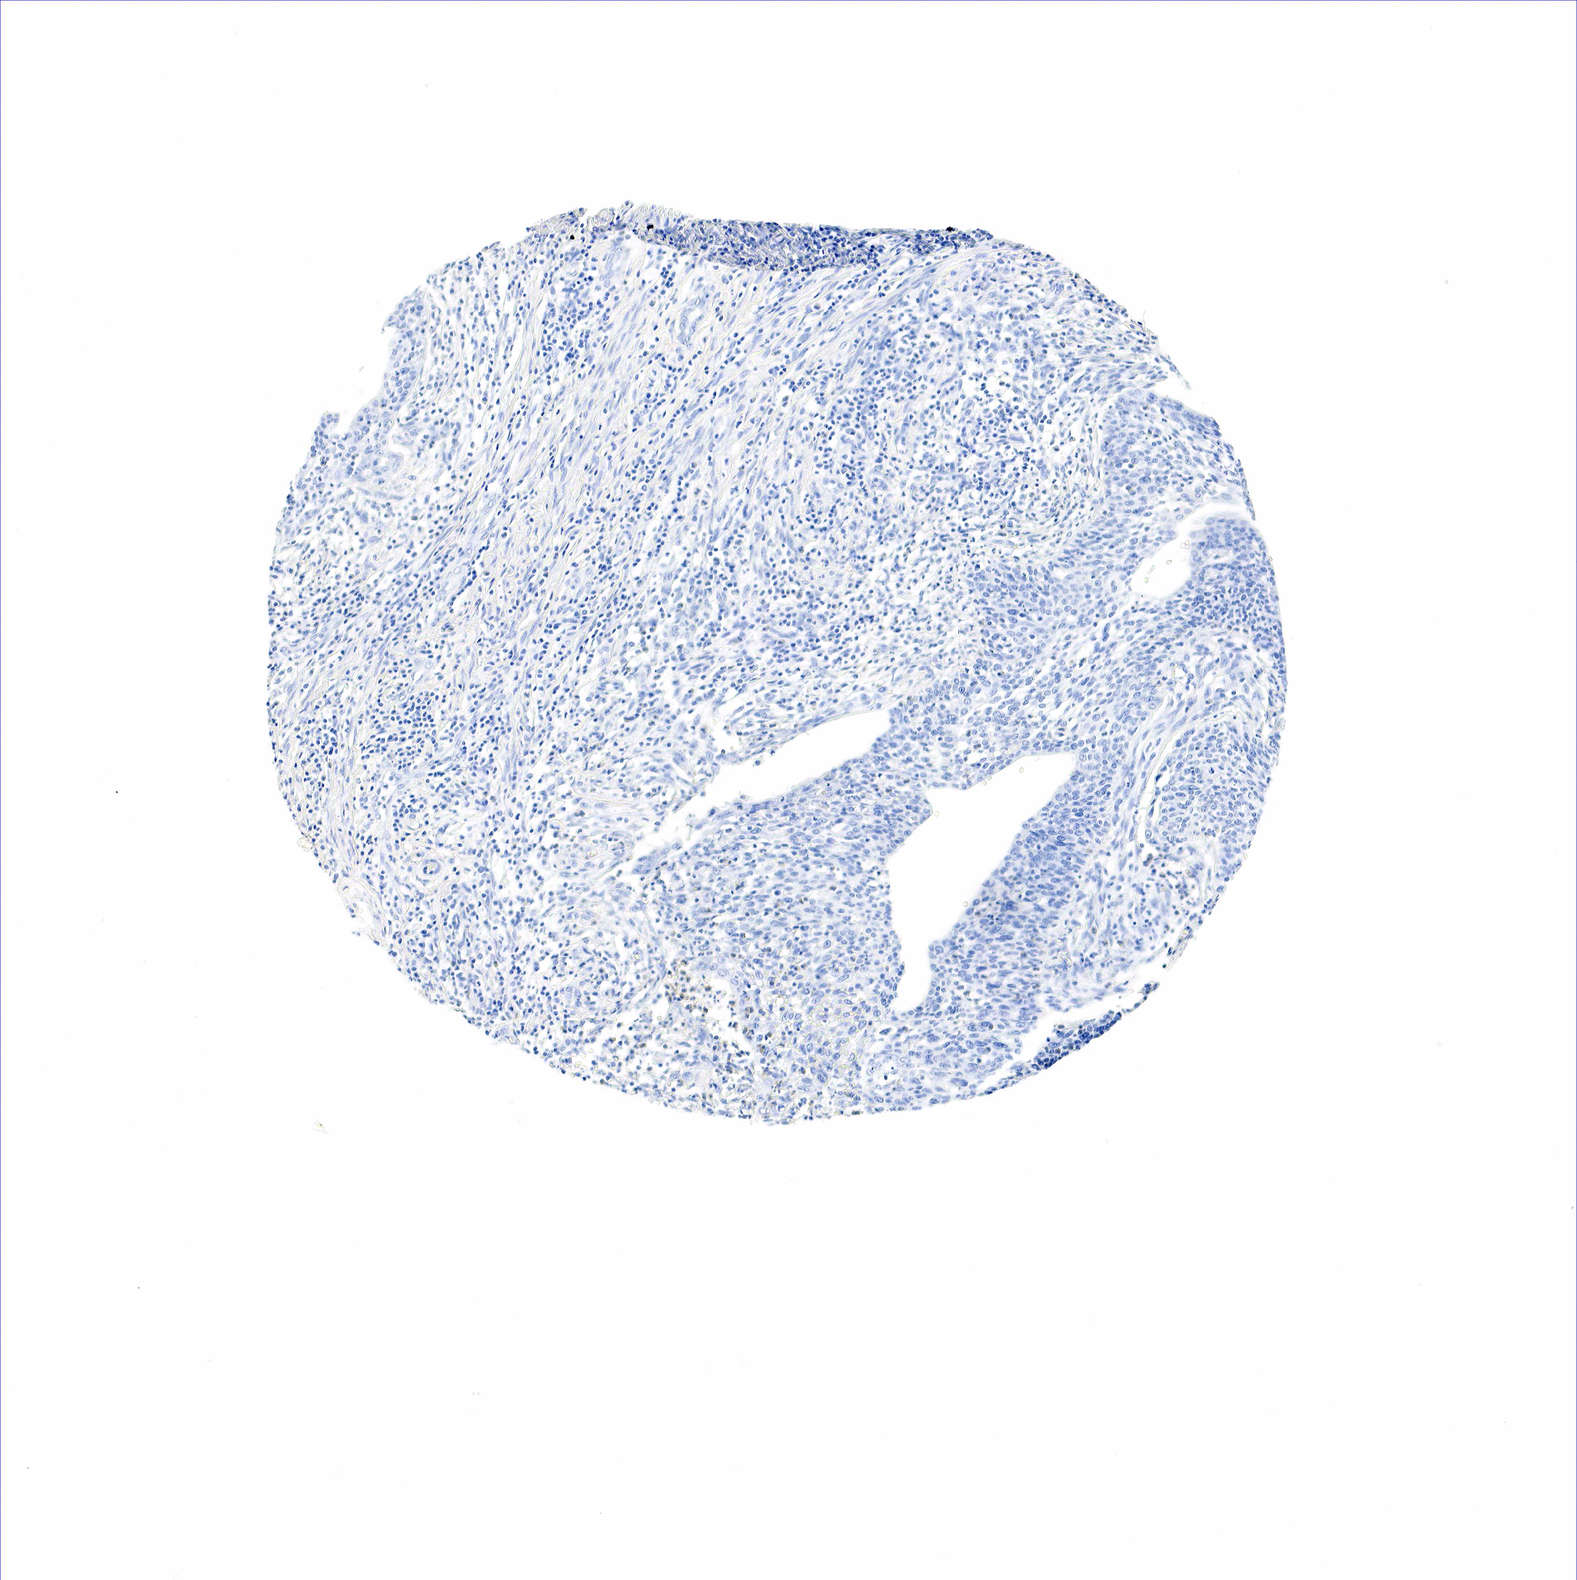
{"staining": {"intensity": "negative", "quantity": "none", "location": "none"}, "tissue": "cervical cancer", "cell_type": "Tumor cells", "image_type": "cancer", "snomed": [{"axis": "morphology", "description": "Squamous cell carcinoma, NOS"}, {"axis": "topography", "description": "Cervix"}], "caption": "A high-resolution histopathology image shows immunohistochemistry staining of cervical squamous cell carcinoma, which shows no significant expression in tumor cells. (Immunohistochemistry, brightfield microscopy, high magnification).", "gene": "ACP3", "patient": {"sex": "female", "age": 41}}